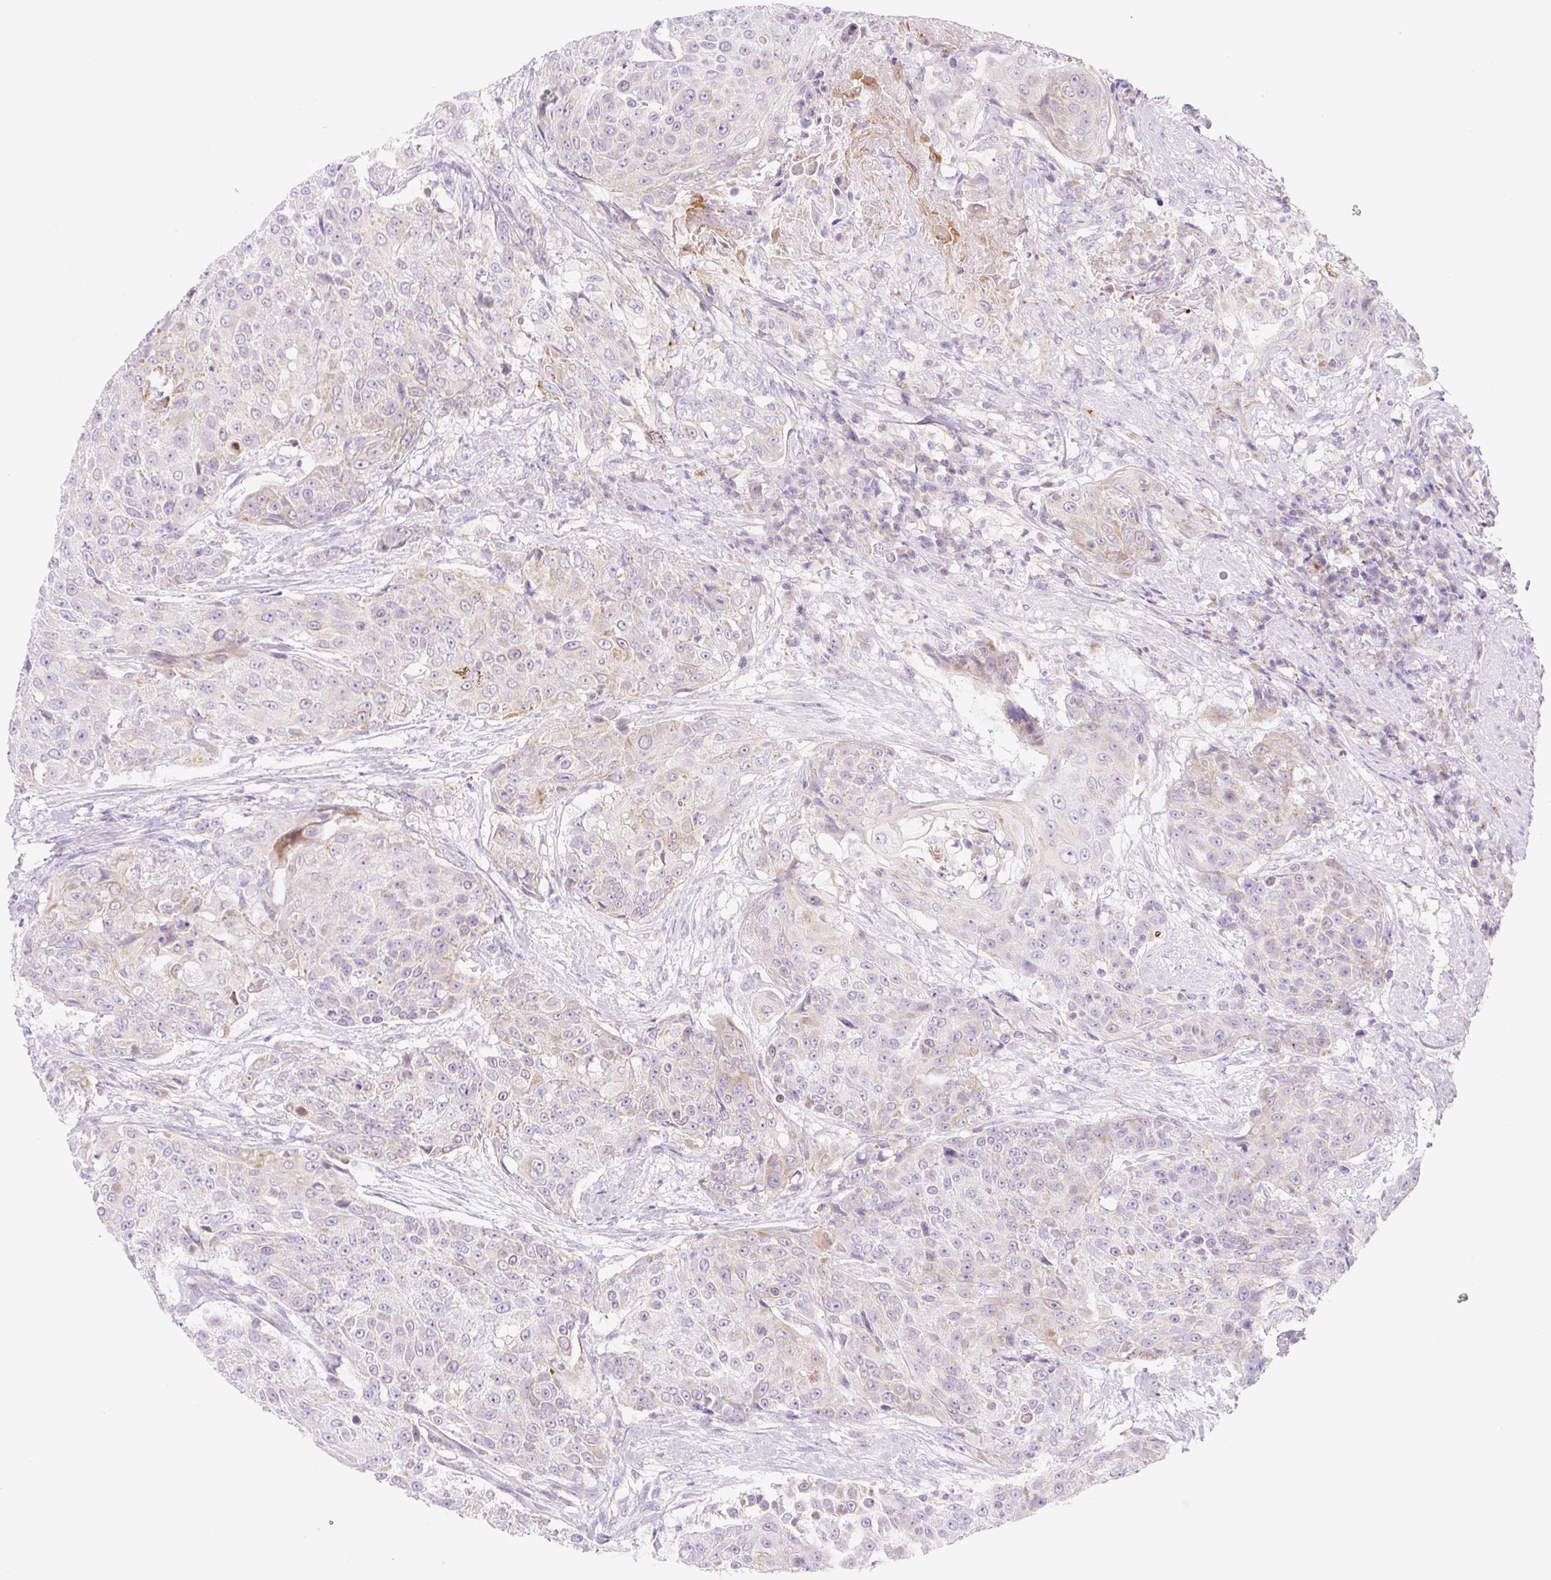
{"staining": {"intensity": "negative", "quantity": "none", "location": "none"}, "tissue": "urothelial cancer", "cell_type": "Tumor cells", "image_type": "cancer", "snomed": [{"axis": "morphology", "description": "Urothelial carcinoma, High grade"}, {"axis": "topography", "description": "Urinary bladder"}], "caption": "Immunohistochemistry of human urothelial cancer demonstrates no expression in tumor cells.", "gene": "FOCAD", "patient": {"sex": "female", "age": 63}}